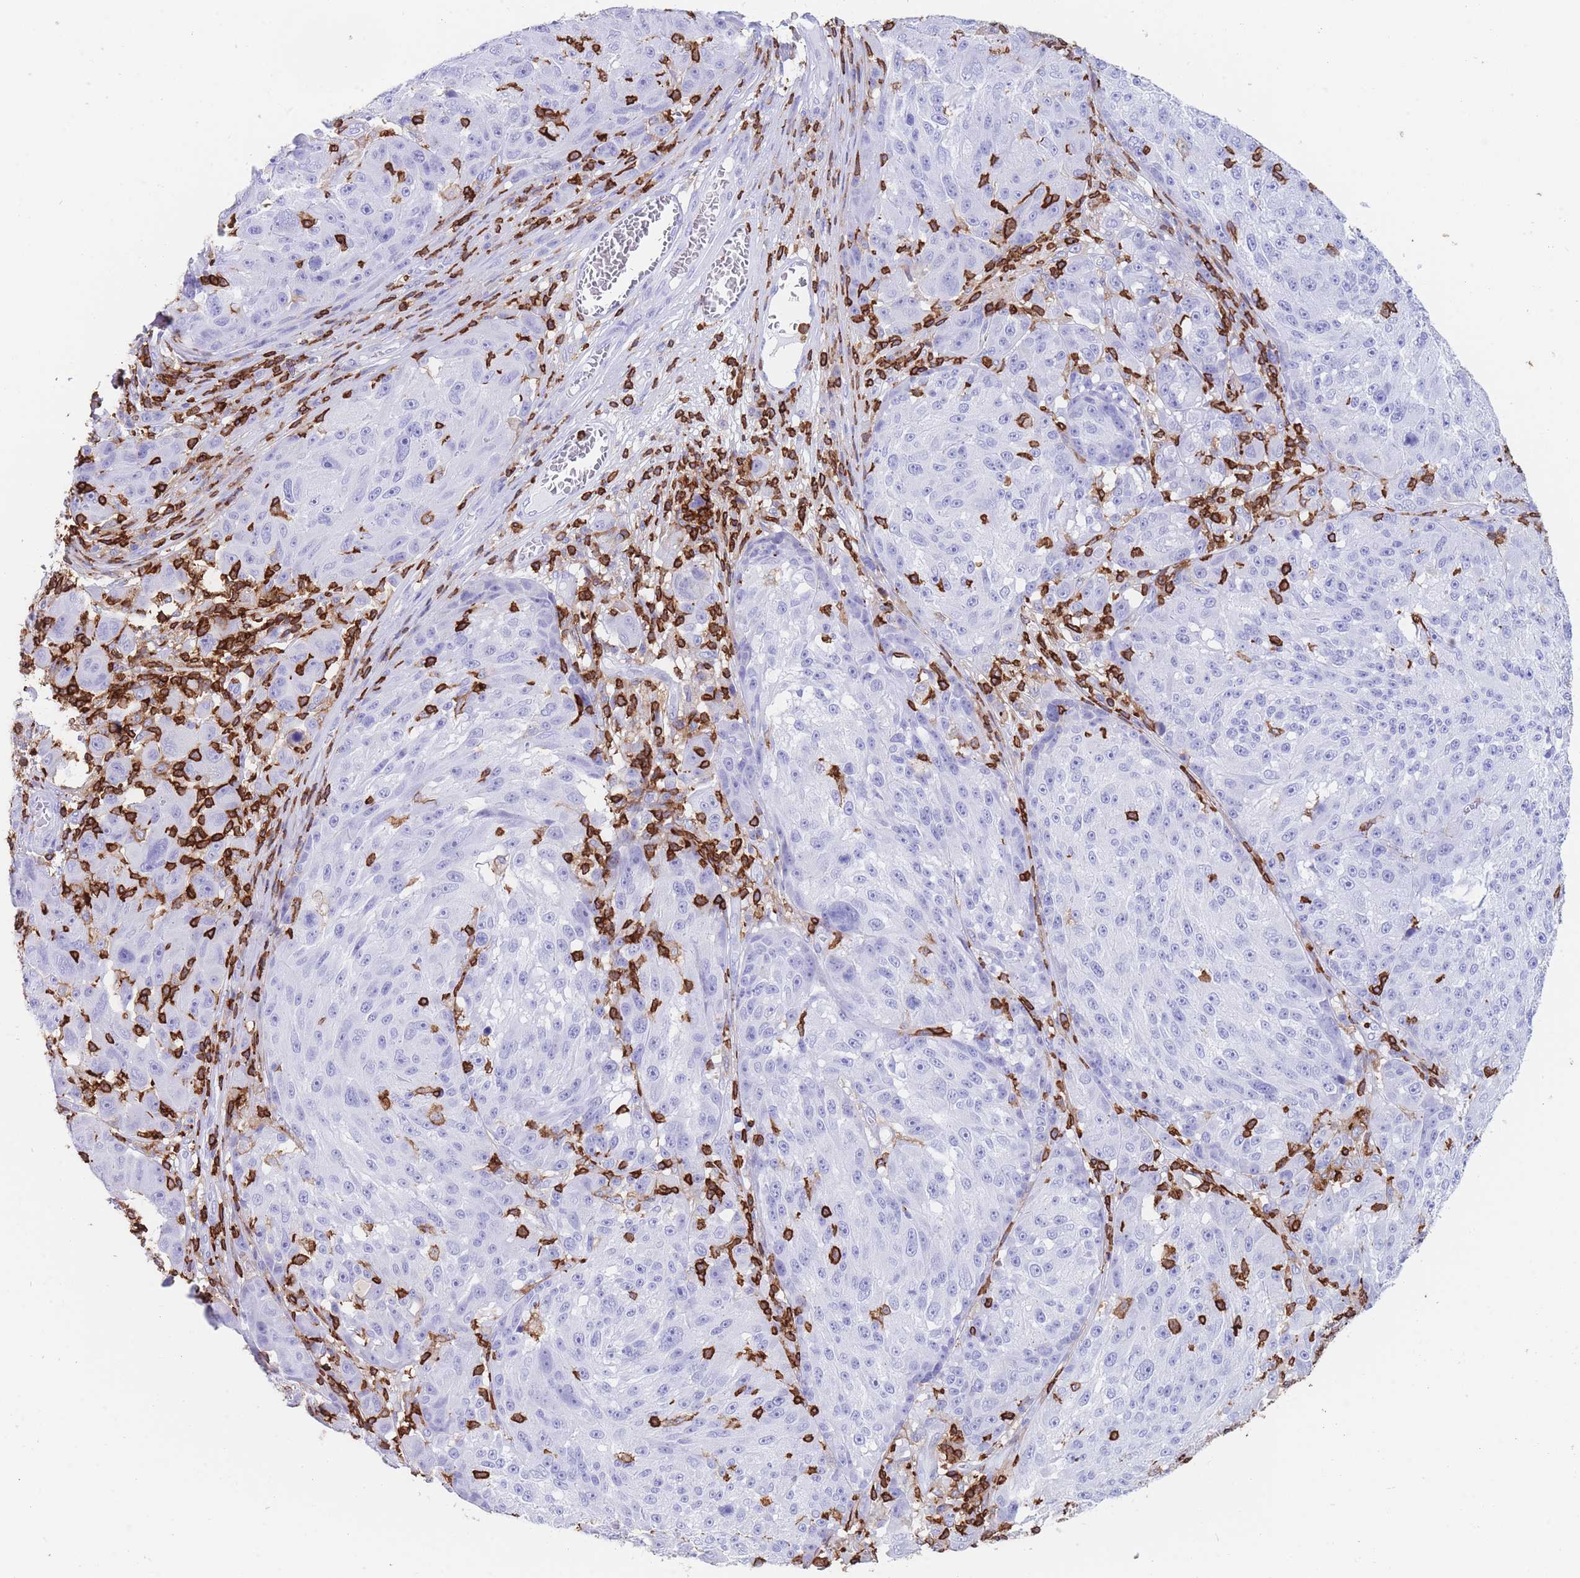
{"staining": {"intensity": "negative", "quantity": "none", "location": "none"}, "tissue": "melanoma", "cell_type": "Tumor cells", "image_type": "cancer", "snomed": [{"axis": "morphology", "description": "Malignant melanoma, NOS"}, {"axis": "topography", "description": "Skin"}], "caption": "DAB immunohistochemical staining of malignant melanoma shows no significant staining in tumor cells.", "gene": "CORO1A", "patient": {"sex": "male", "age": 53}}